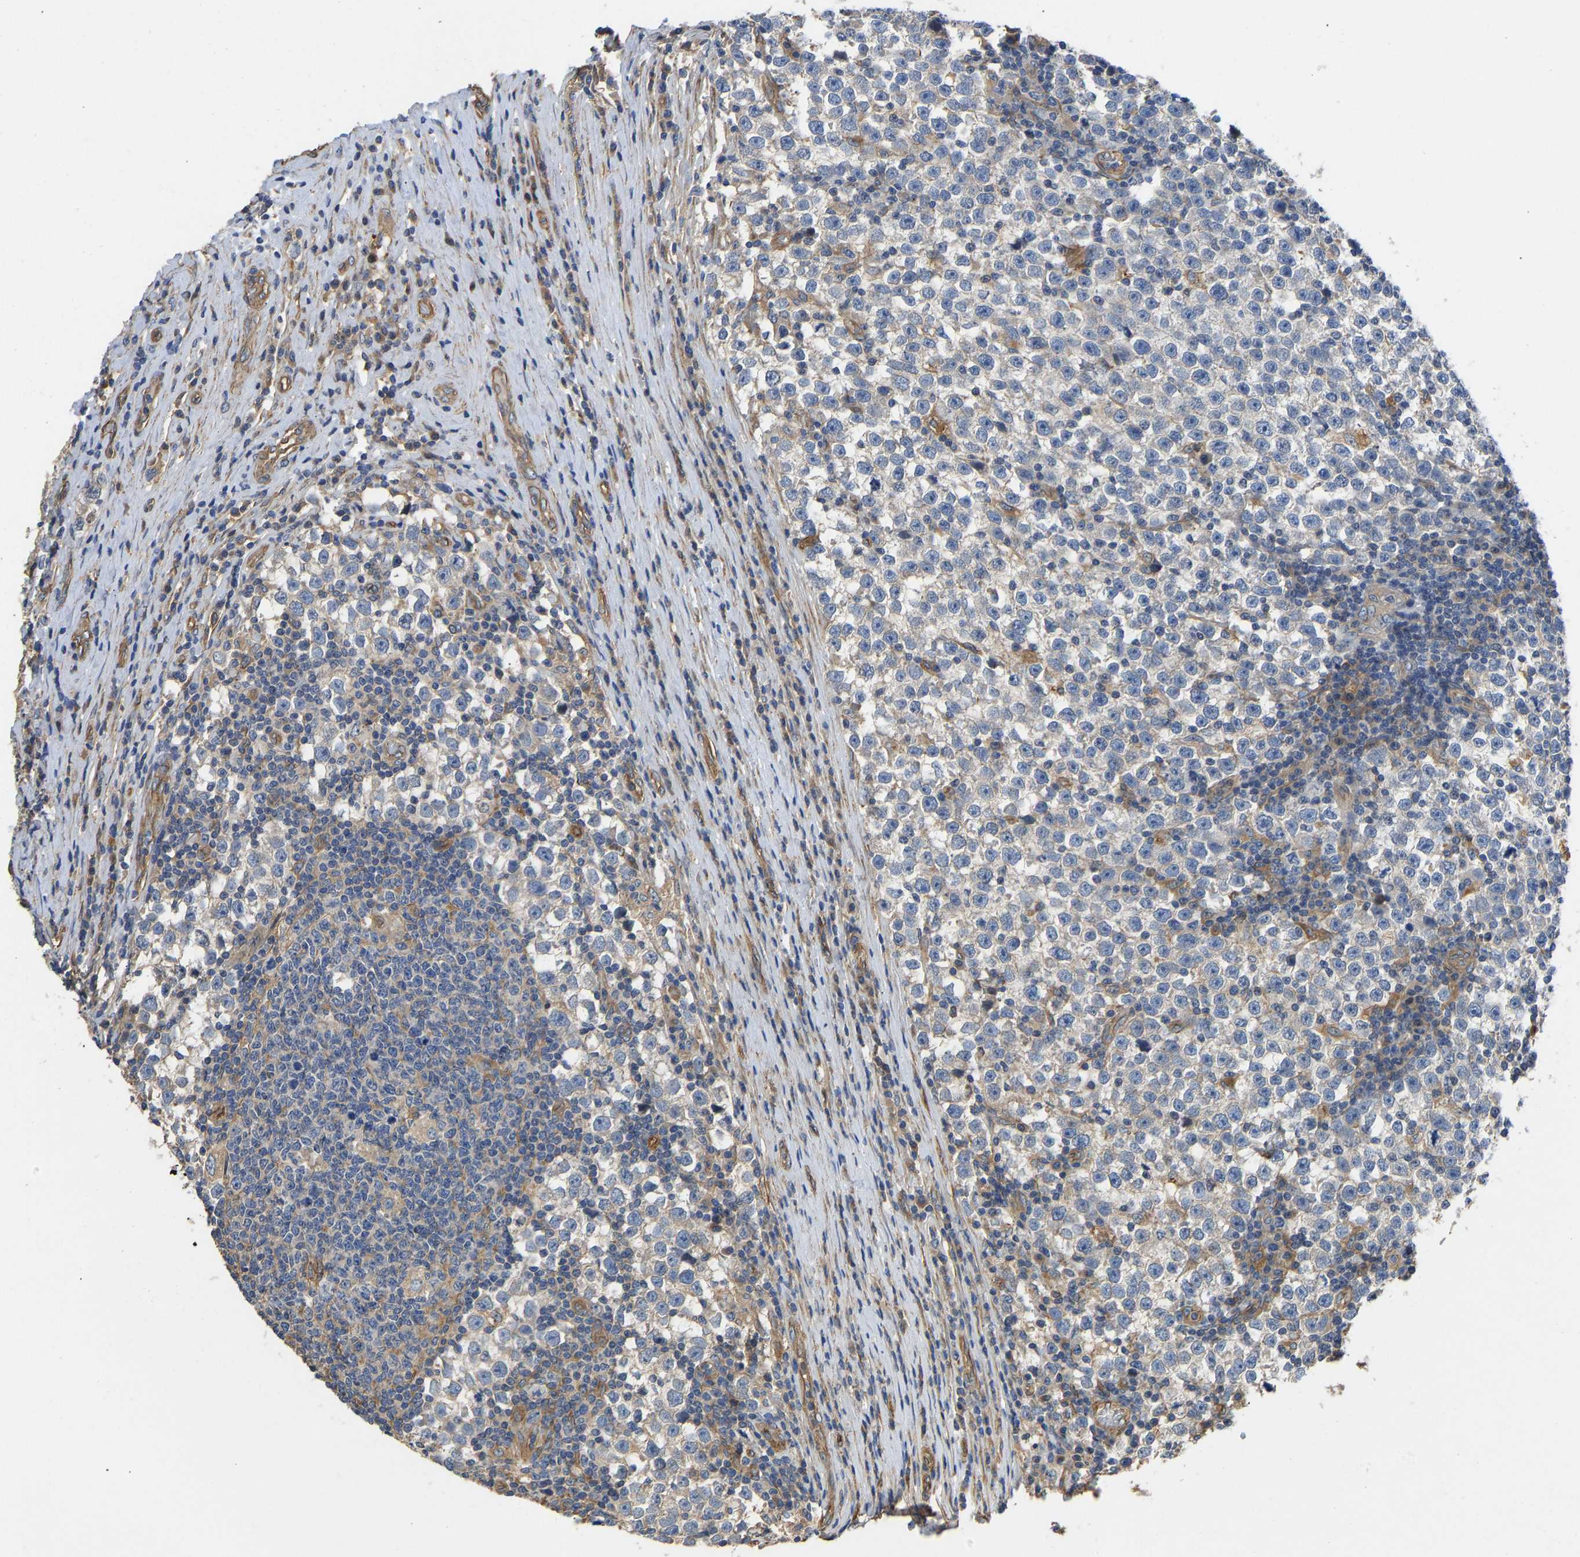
{"staining": {"intensity": "negative", "quantity": "none", "location": "none"}, "tissue": "testis cancer", "cell_type": "Tumor cells", "image_type": "cancer", "snomed": [{"axis": "morphology", "description": "Normal tissue, NOS"}, {"axis": "morphology", "description": "Seminoma, NOS"}, {"axis": "topography", "description": "Testis"}], "caption": "A micrograph of testis cancer (seminoma) stained for a protein demonstrates no brown staining in tumor cells.", "gene": "ELMO2", "patient": {"sex": "male", "age": 43}}